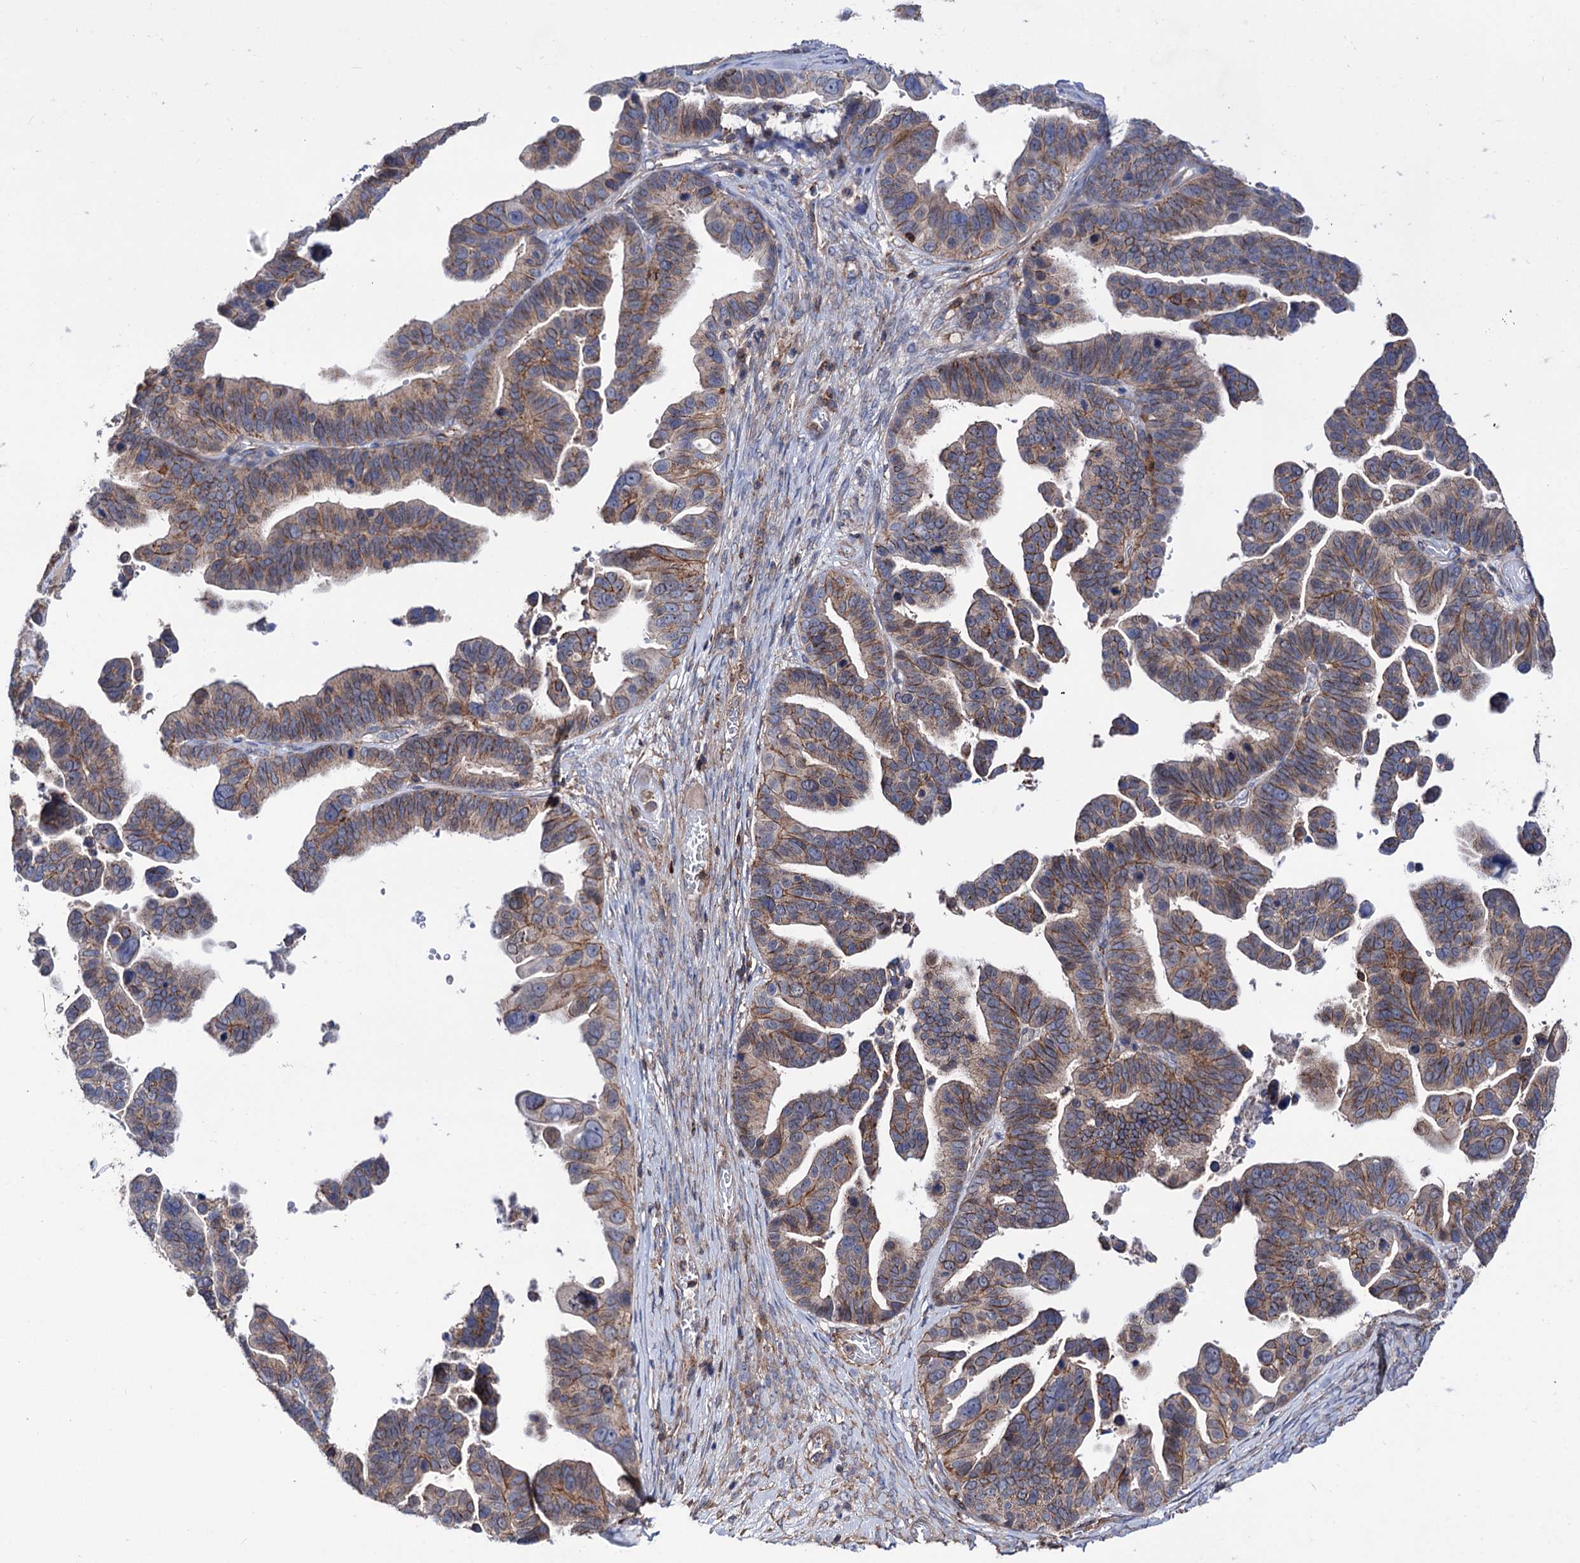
{"staining": {"intensity": "weak", "quantity": "25%-75%", "location": "cytoplasmic/membranous"}, "tissue": "ovarian cancer", "cell_type": "Tumor cells", "image_type": "cancer", "snomed": [{"axis": "morphology", "description": "Cystadenocarcinoma, serous, NOS"}, {"axis": "topography", "description": "Ovary"}], "caption": "A brown stain highlights weak cytoplasmic/membranous positivity of a protein in ovarian cancer tumor cells.", "gene": "DEF6", "patient": {"sex": "female", "age": 56}}